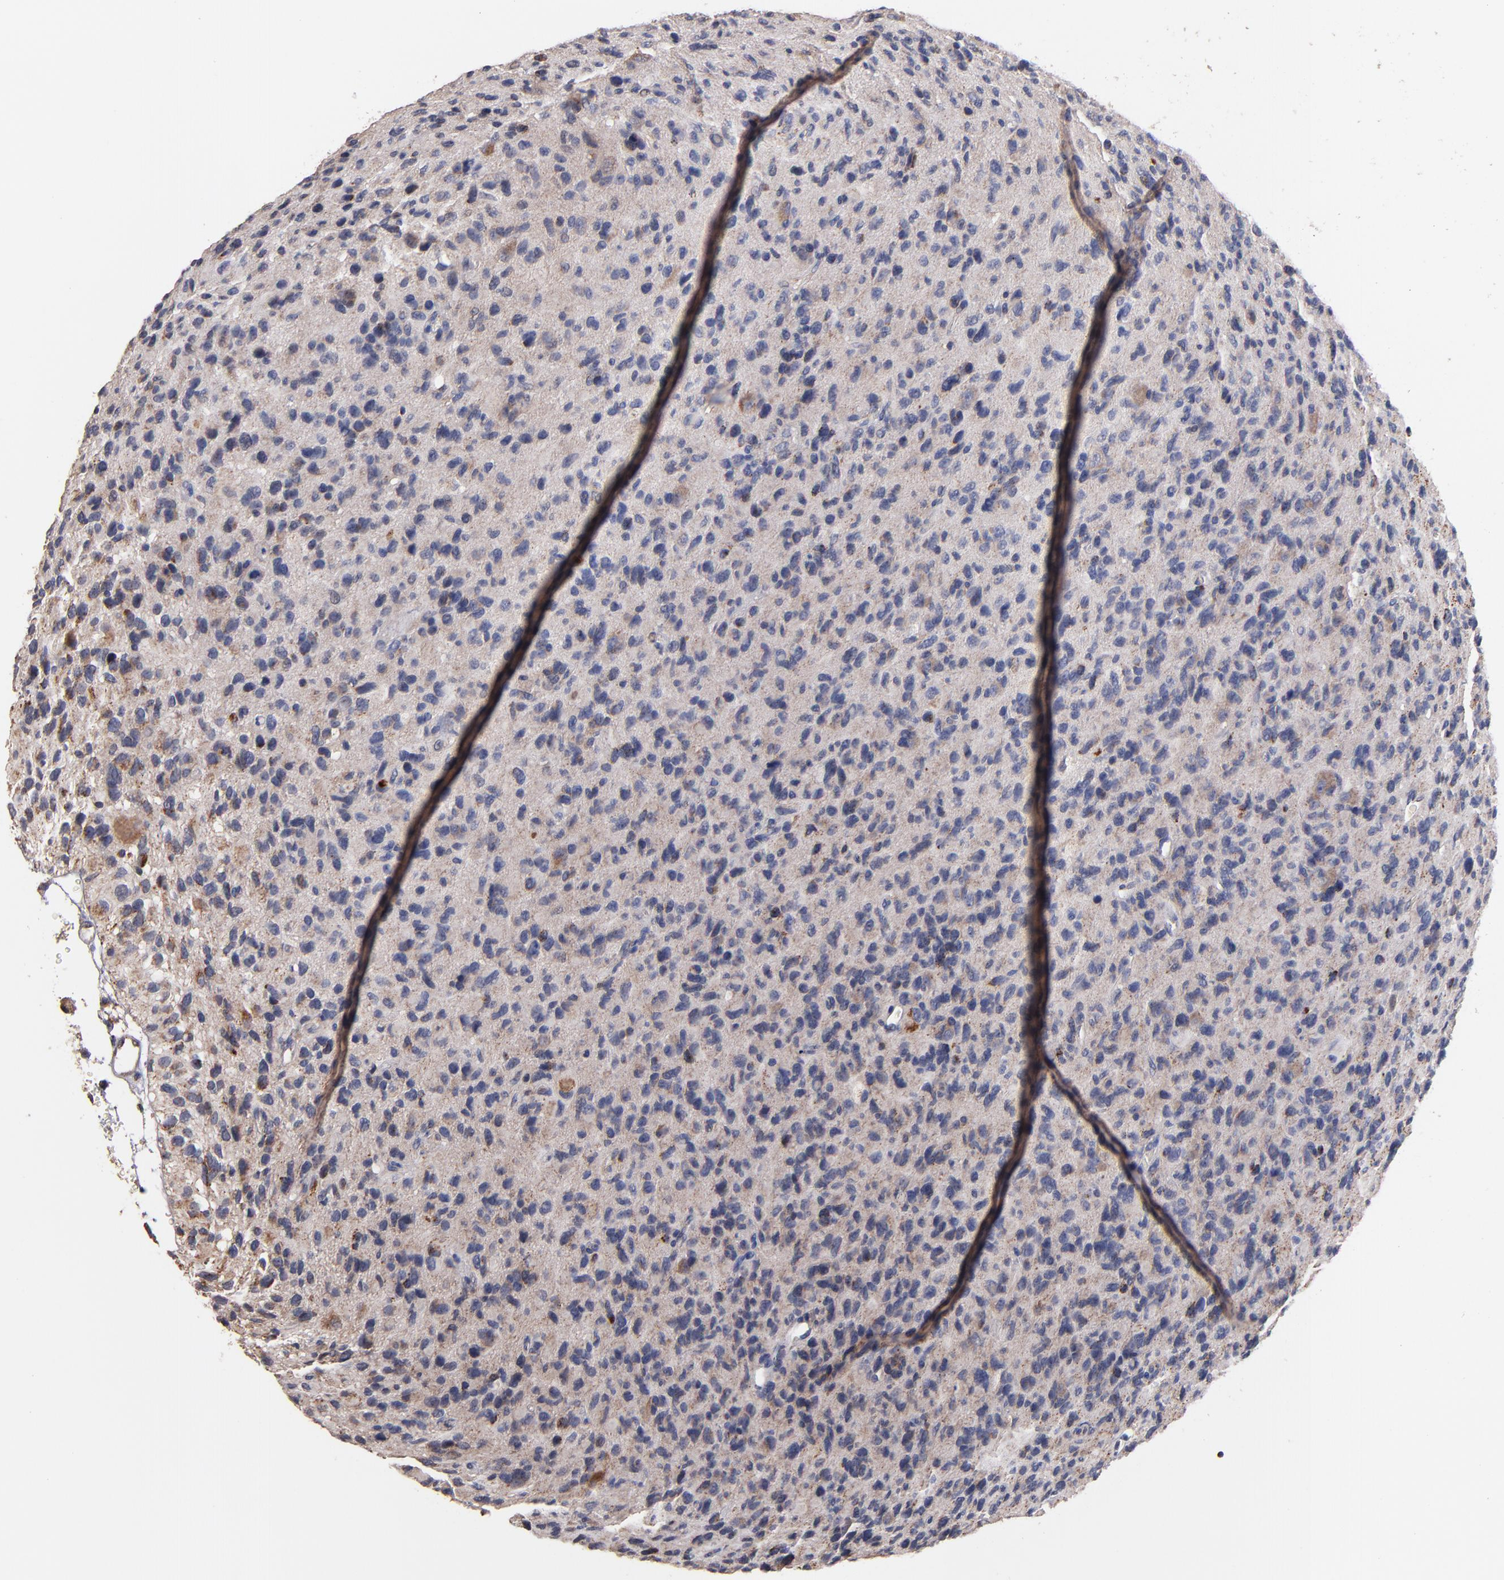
{"staining": {"intensity": "moderate", "quantity": "25%-75%", "location": "cytoplasmic/membranous"}, "tissue": "glioma", "cell_type": "Tumor cells", "image_type": "cancer", "snomed": [{"axis": "morphology", "description": "Glioma, malignant, High grade"}, {"axis": "topography", "description": "Brain"}], "caption": "High-power microscopy captured an IHC image of malignant glioma (high-grade), revealing moderate cytoplasmic/membranous expression in about 25%-75% of tumor cells.", "gene": "DIABLO", "patient": {"sex": "male", "age": 77}}